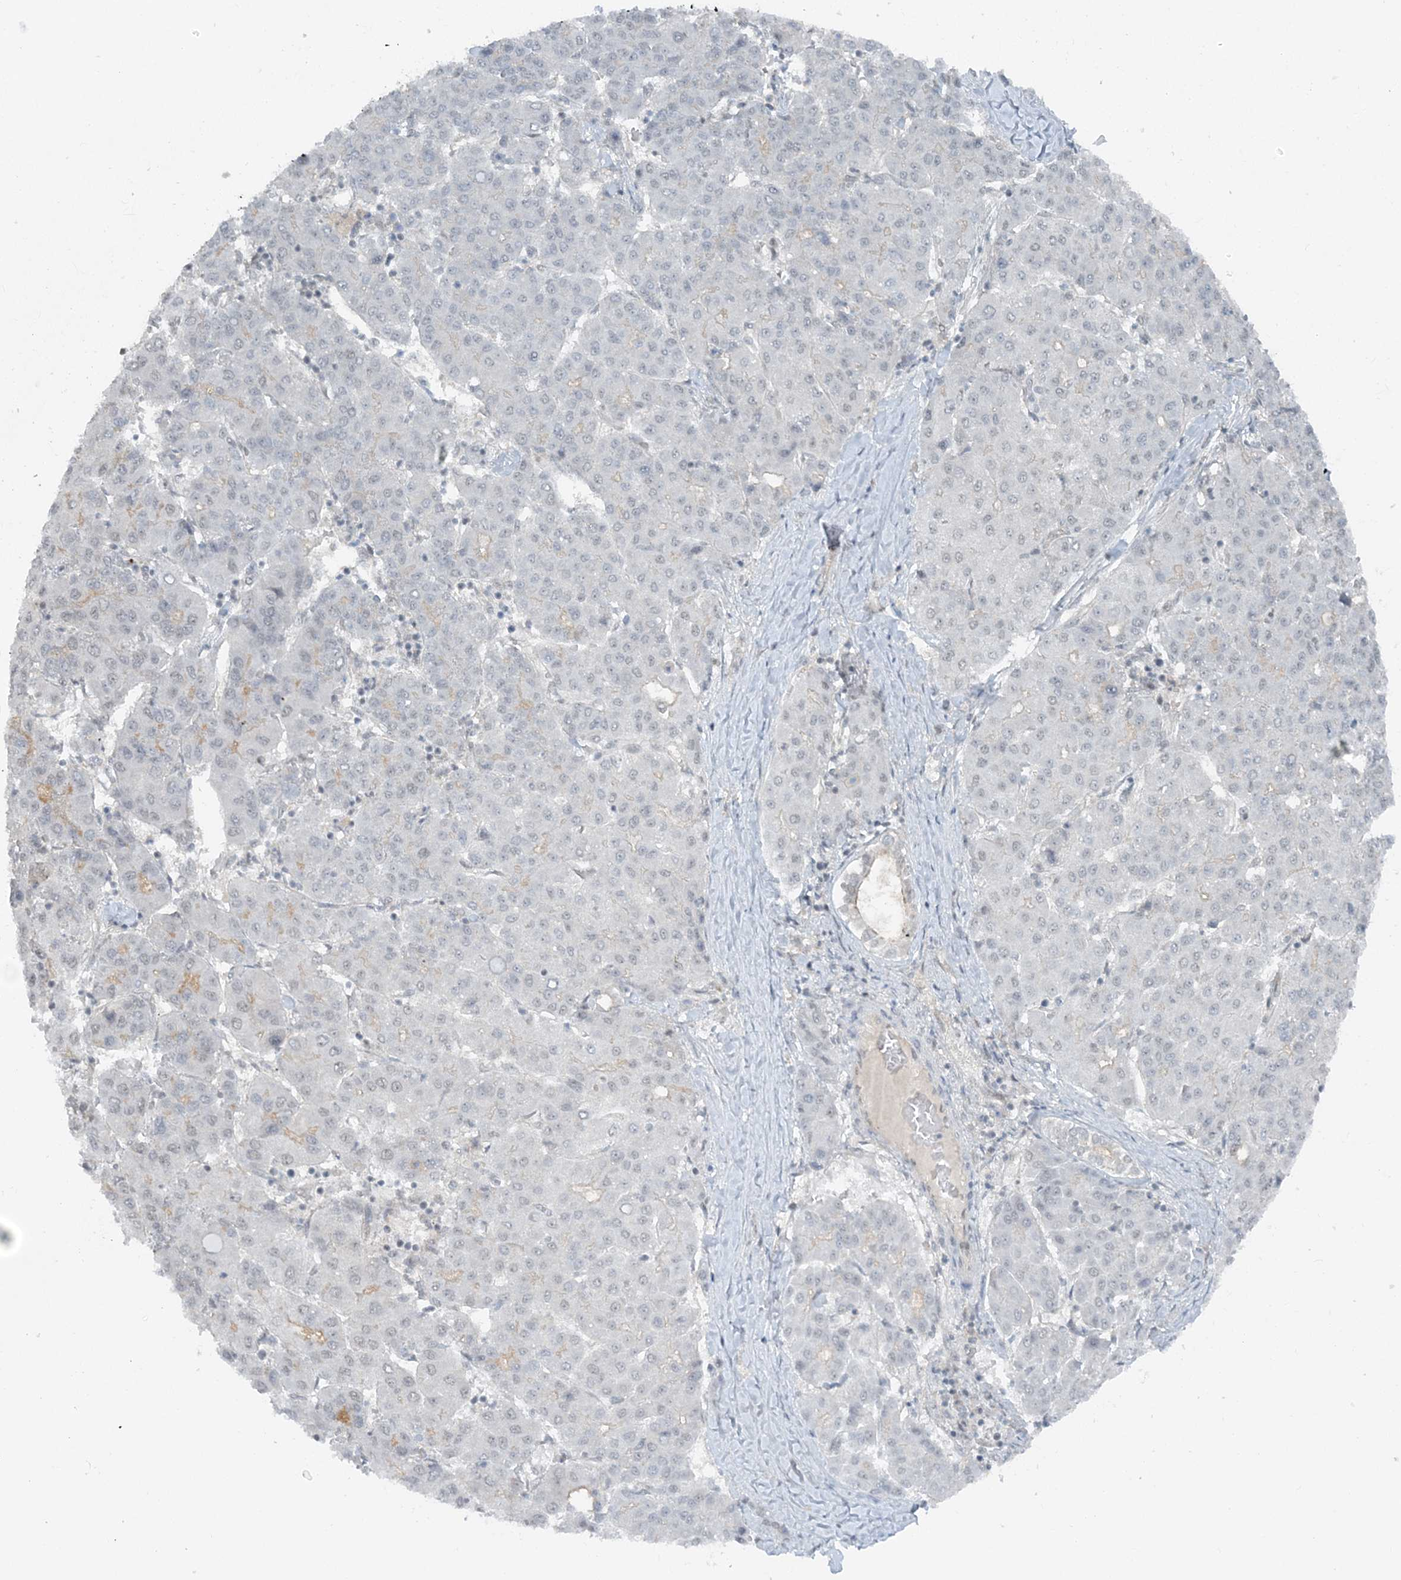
{"staining": {"intensity": "weak", "quantity": "<25%", "location": "cytoplasmic/membranous"}, "tissue": "liver cancer", "cell_type": "Tumor cells", "image_type": "cancer", "snomed": [{"axis": "morphology", "description": "Carcinoma, Hepatocellular, NOS"}, {"axis": "topography", "description": "Liver"}], "caption": "IHC image of neoplastic tissue: human liver cancer (hepatocellular carcinoma) stained with DAB (3,3'-diaminobenzidine) shows no significant protein staining in tumor cells.", "gene": "ATP11A", "patient": {"sex": "male", "age": 65}}